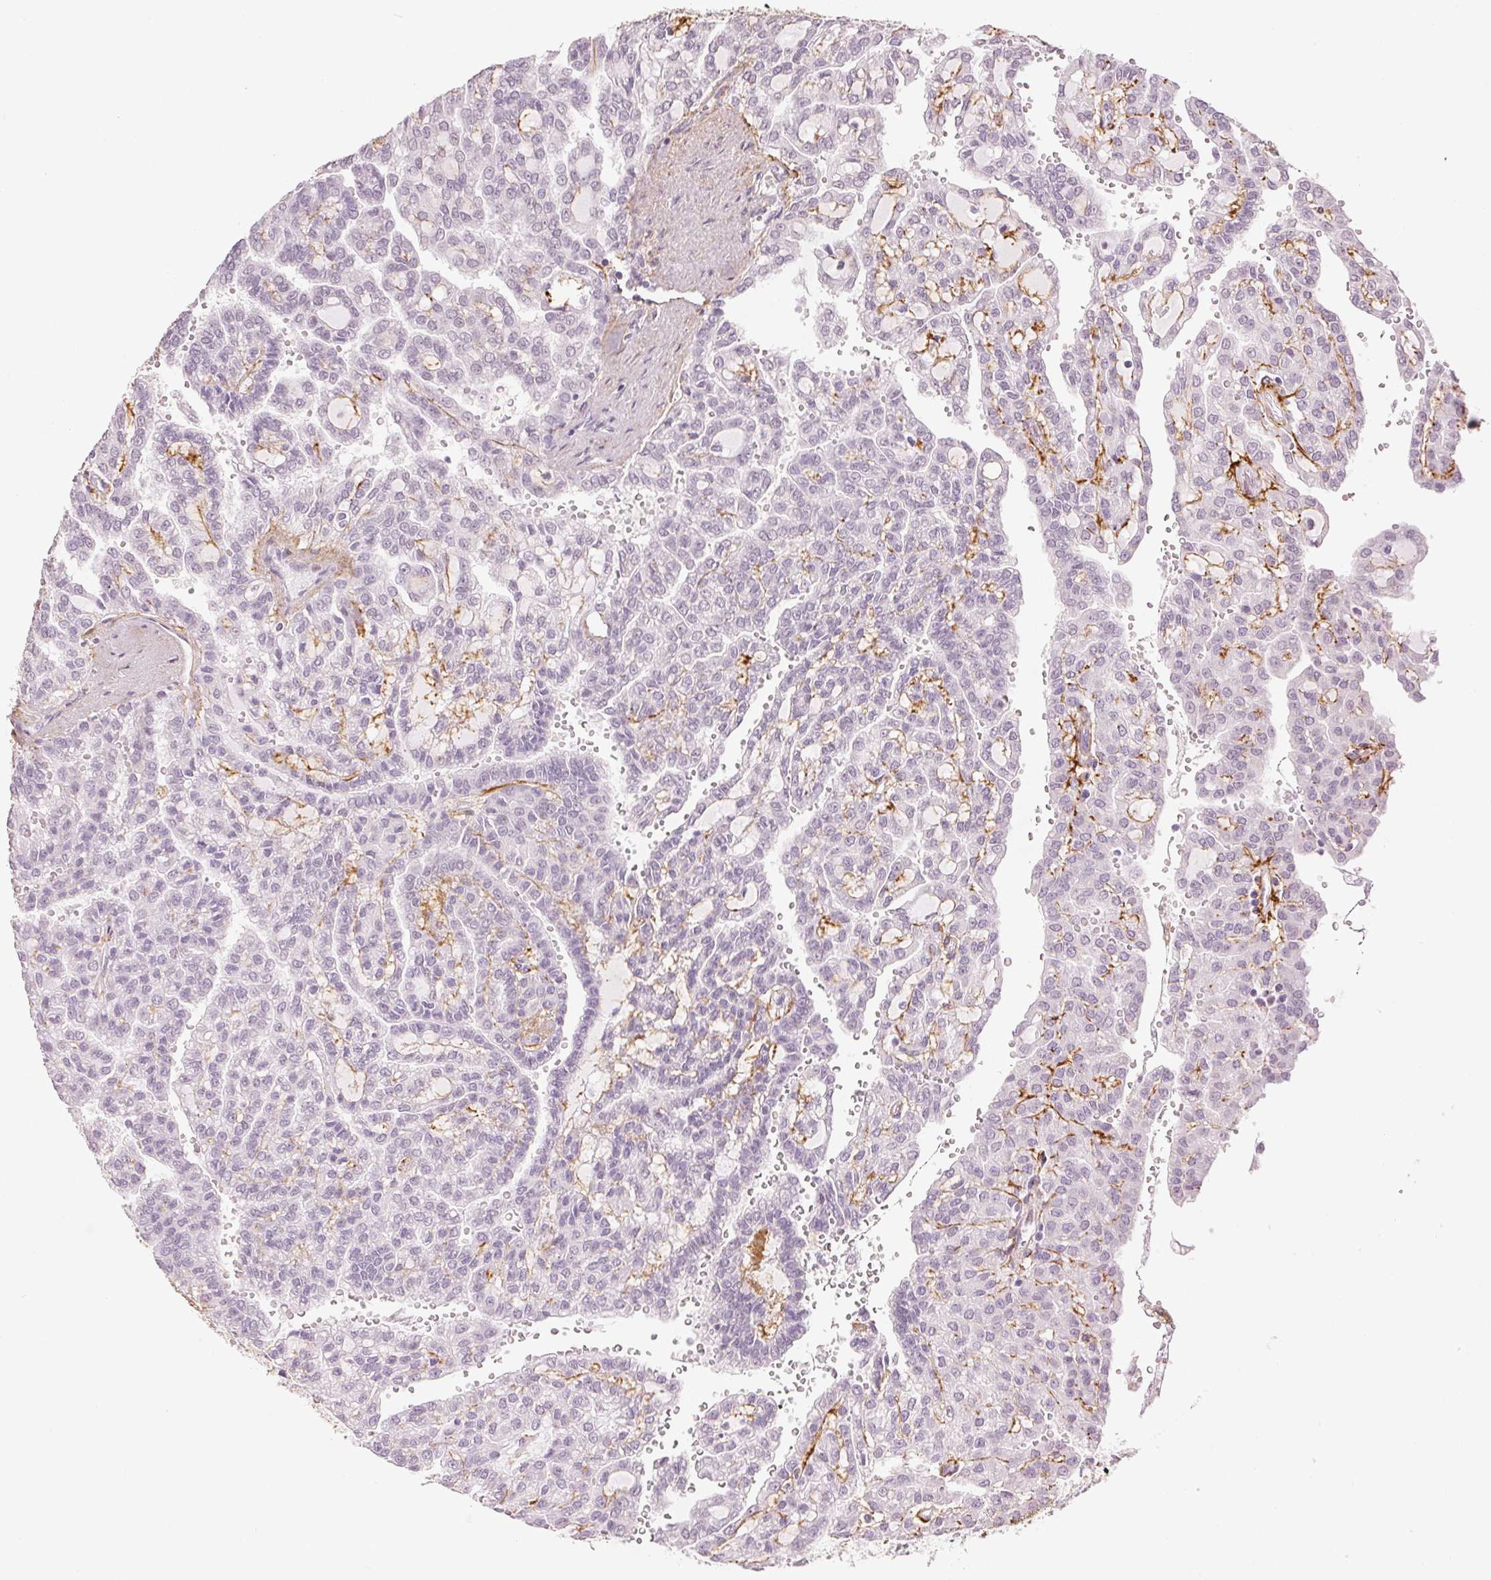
{"staining": {"intensity": "negative", "quantity": "none", "location": "none"}, "tissue": "renal cancer", "cell_type": "Tumor cells", "image_type": "cancer", "snomed": [{"axis": "morphology", "description": "Adenocarcinoma, NOS"}, {"axis": "topography", "description": "Kidney"}], "caption": "High power microscopy micrograph of an immunohistochemistry (IHC) photomicrograph of renal cancer (adenocarcinoma), revealing no significant expression in tumor cells. Brightfield microscopy of immunohistochemistry (IHC) stained with DAB (brown) and hematoxylin (blue), captured at high magnification.", "gene": "FBN1", "patient": {"sex": "male", "age": 63}}